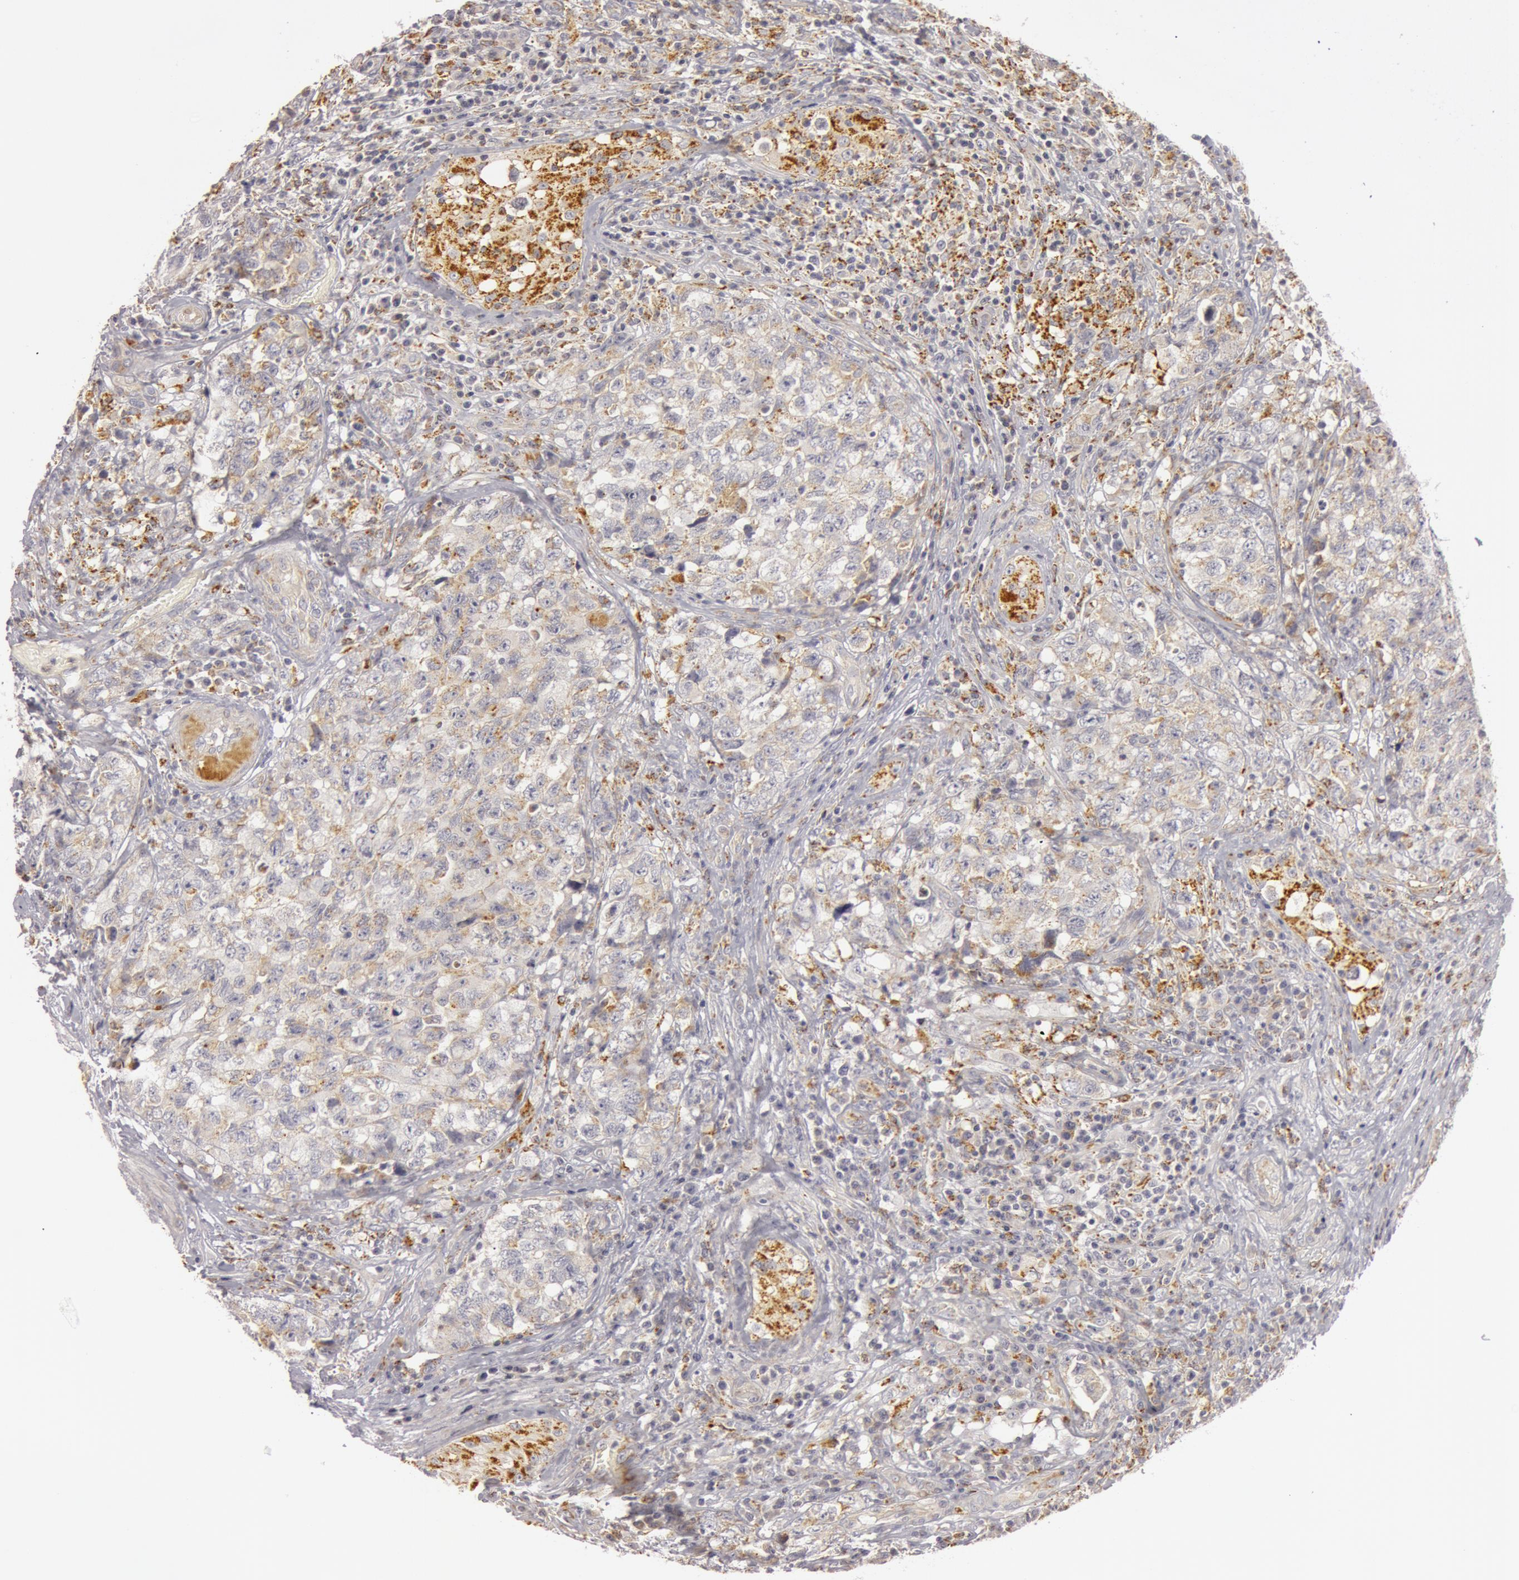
{"staining": {"intensity": "weak", "quantity": ">75%", "location": "cytoplasmic/membranous"}, "tissue": "testis cancer", "cell_type": "Tumor cells", "image_type": "cancer", "snomed": [{"axis": "morphology", "description": "Carcinoma, Embryonal, NOS"}, {"axis": "topography", "description": "Testis"}], "caption": "IHC micrograph of human testis cancer (embryonal carcinoma) stained for a protein (brown), which displays low levels of weak cytoplasmic/membranous positivity in approximately >75% of tumor cells.", "gene": "C7", "patient": {"sex": "male", "age": 31}}